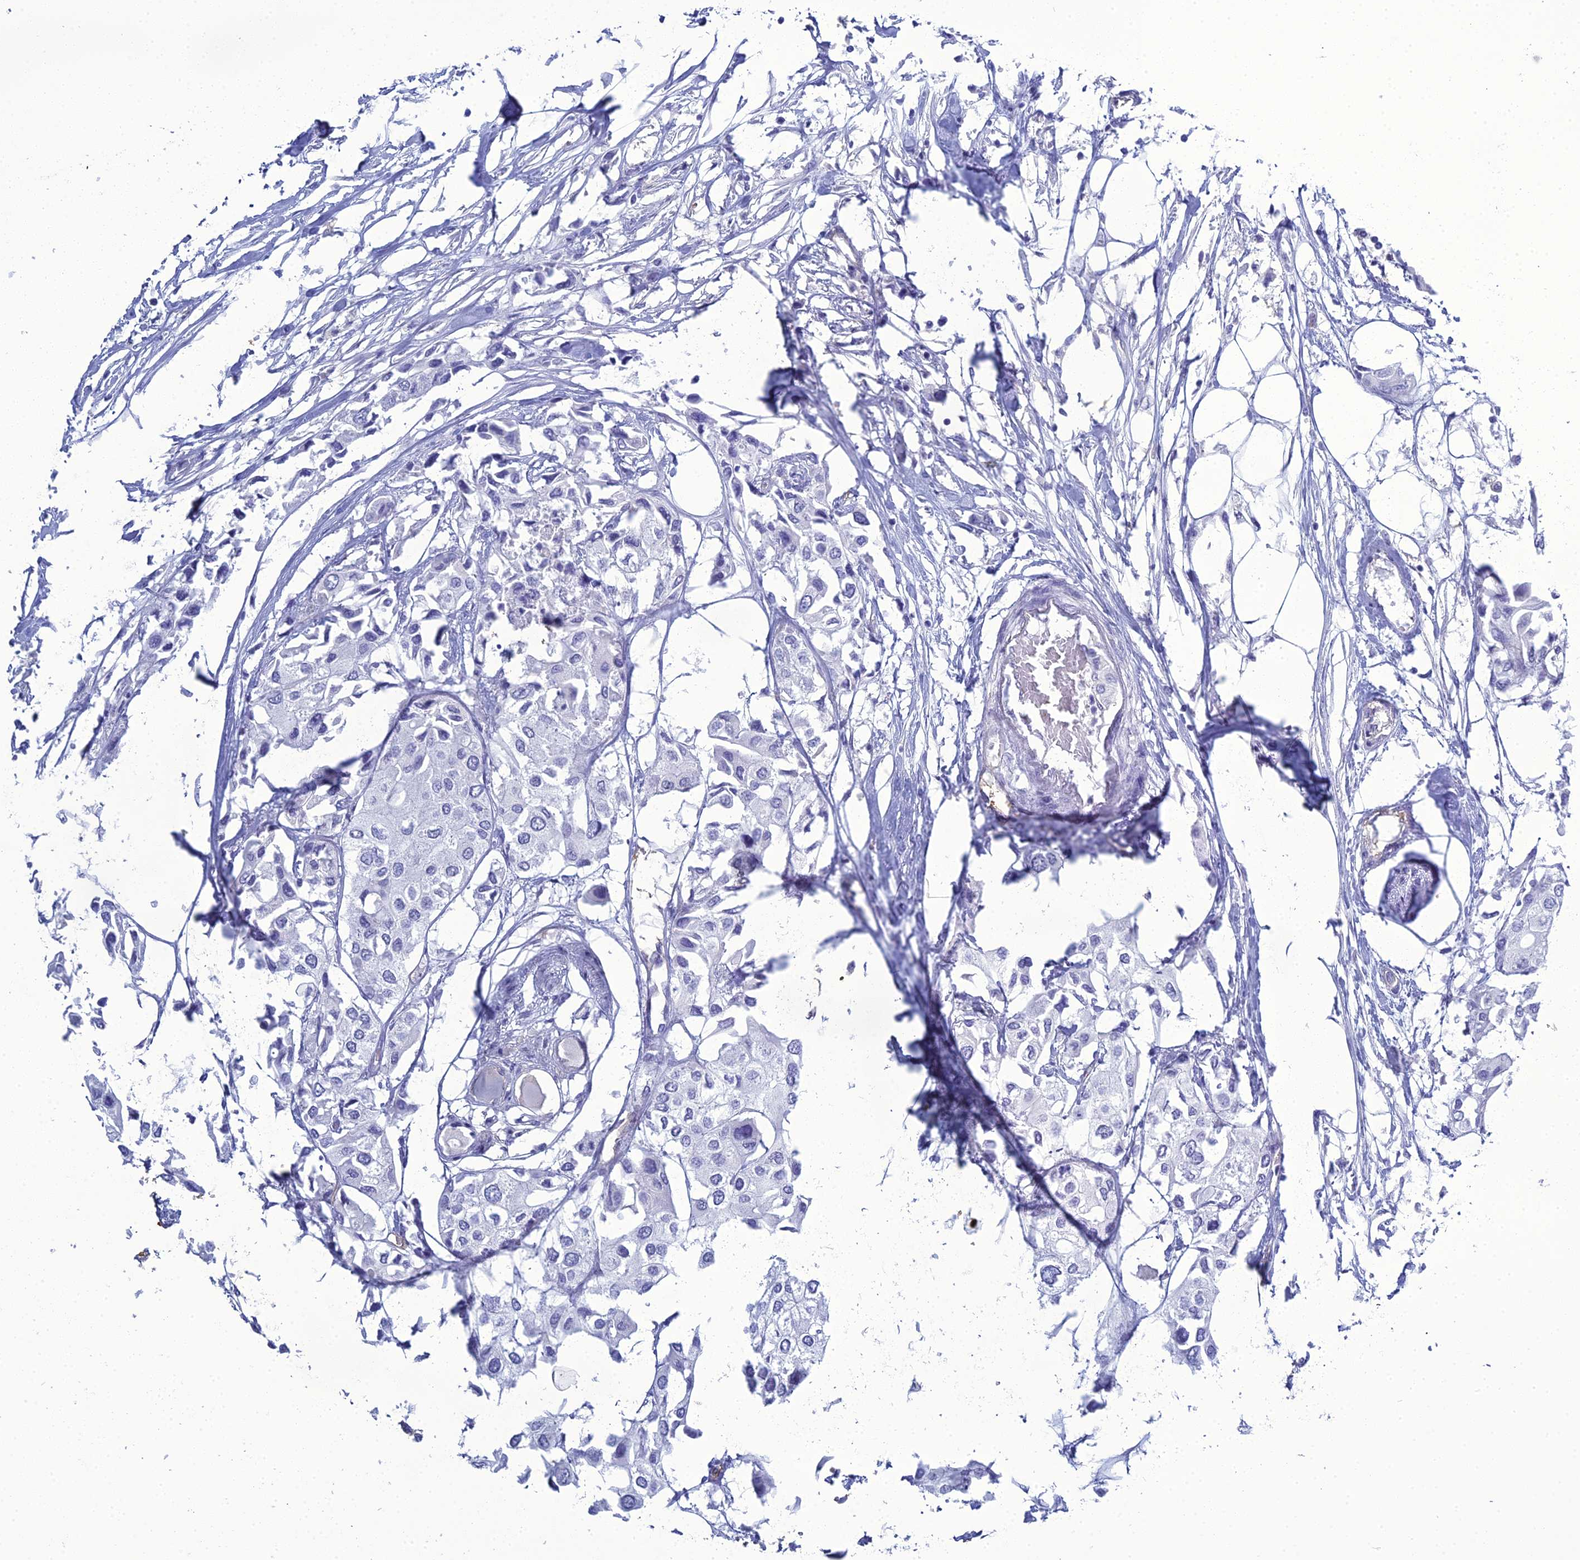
{"staining": {"intensity": "negative", "quantity": "none", "location": "none"}, "tissue": "urothelial cancer", "cell_type": "Tumor cells", "image_type": "cancer", "snomed": [{"axis": "morphology", "description": "Urothelial carcinoma, High grade"}, {"axis": "topography", "description": "Urinary bladder"}], "caption": "Immunohistochemistry (IHC) micrograph of neoplastic tissue: urothelial carcinoma (high-grade) stained with DAB demonstrates no significant protein expression in tumor cells.", "gene": "ACE", "patient": {"sex": "male", "age": 64}}